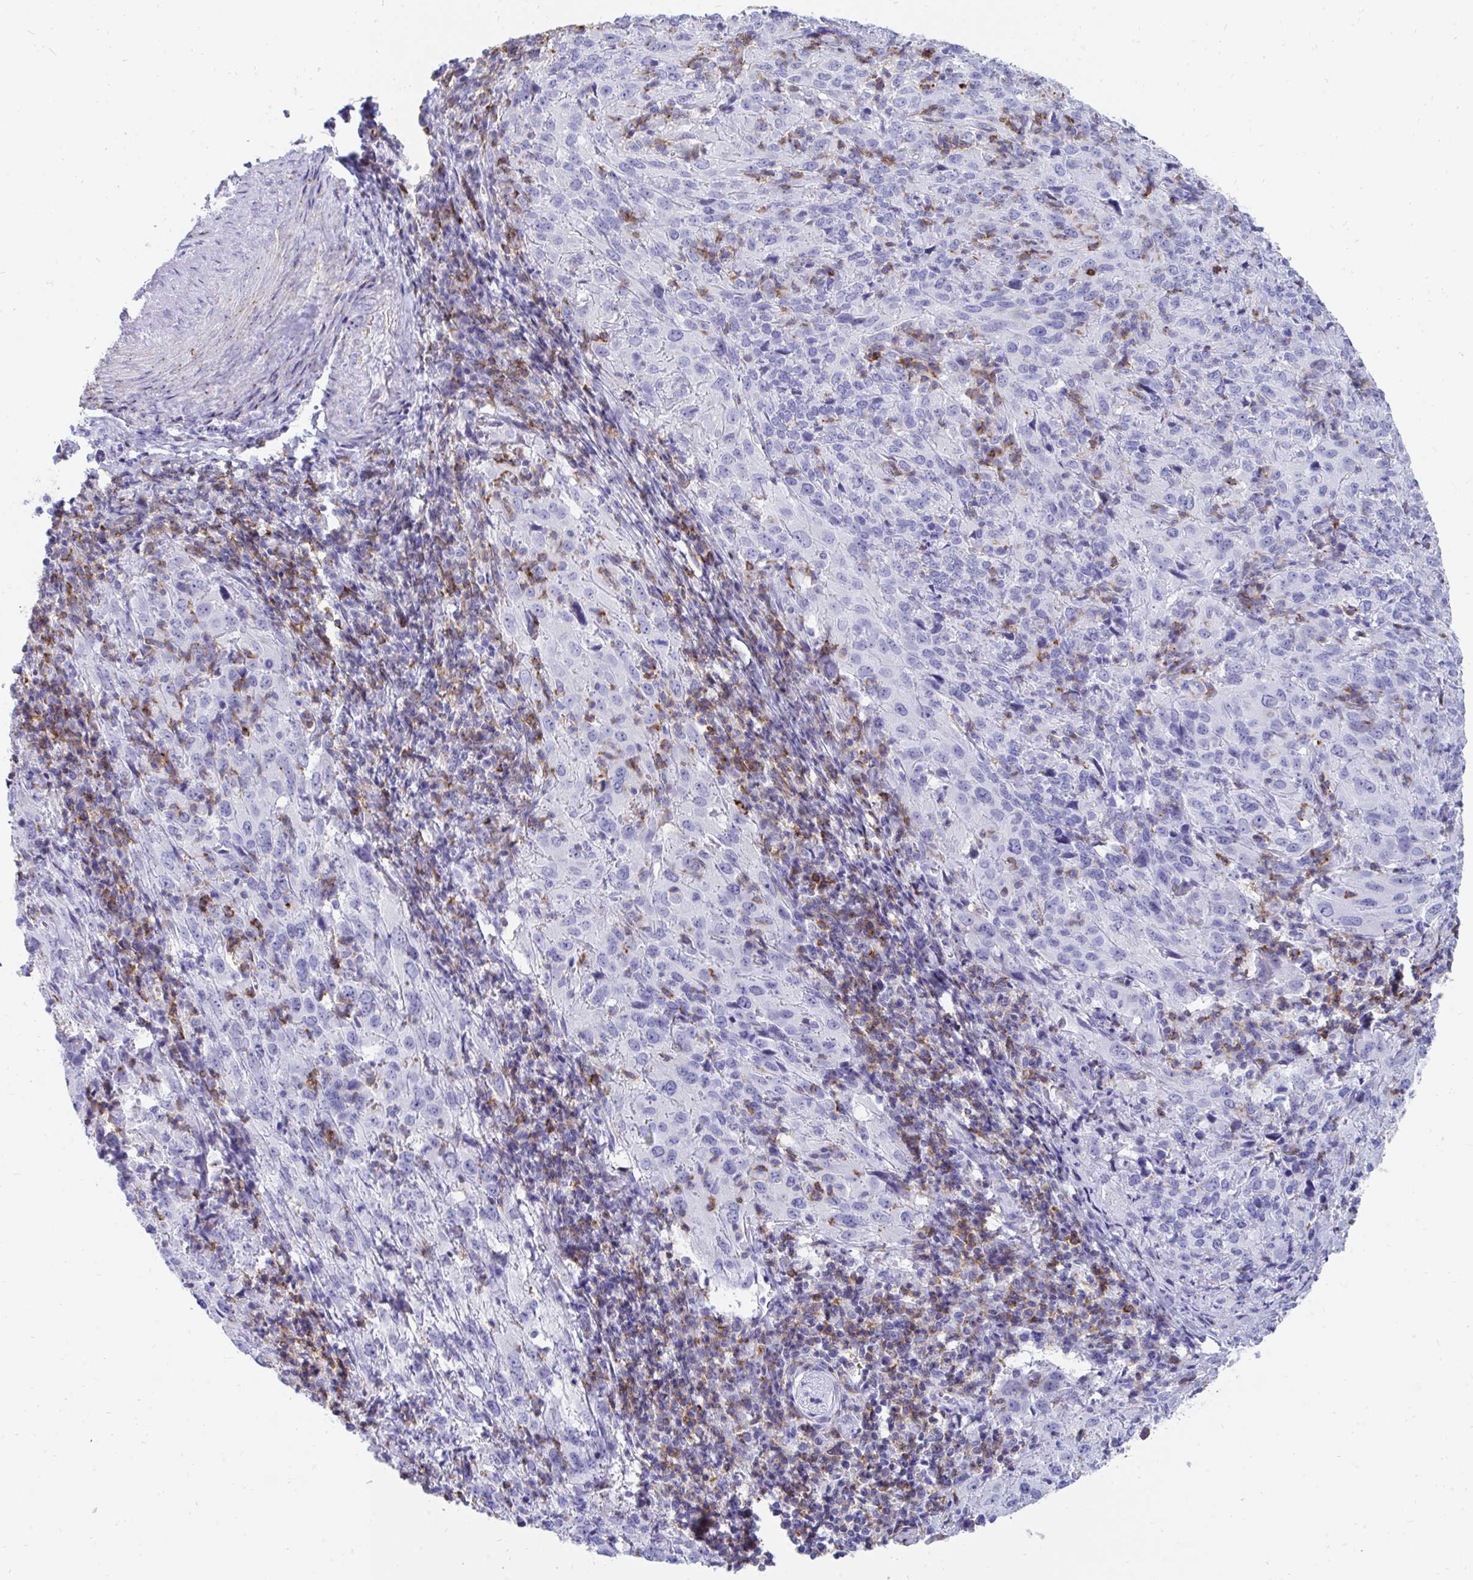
{"staining": {"intensity": "negative", "quantity": "none", "location": "none"}, "tissue": "cervical cancer", "cell_type": "Tumor cells", "image_type": "cancer", "snomed": [{"axis": "morphology", "description": "Squamous cell carcinoma, NOS"}, {"axis": "topography", "description": "Cervix"}], "caption": "Protein analysis of cervical cancer (squamous cell carcinoma) reveals no significant expression in tumor cells.", "gene": "CD7", "patient": {"sex": "female", "age": 51}}